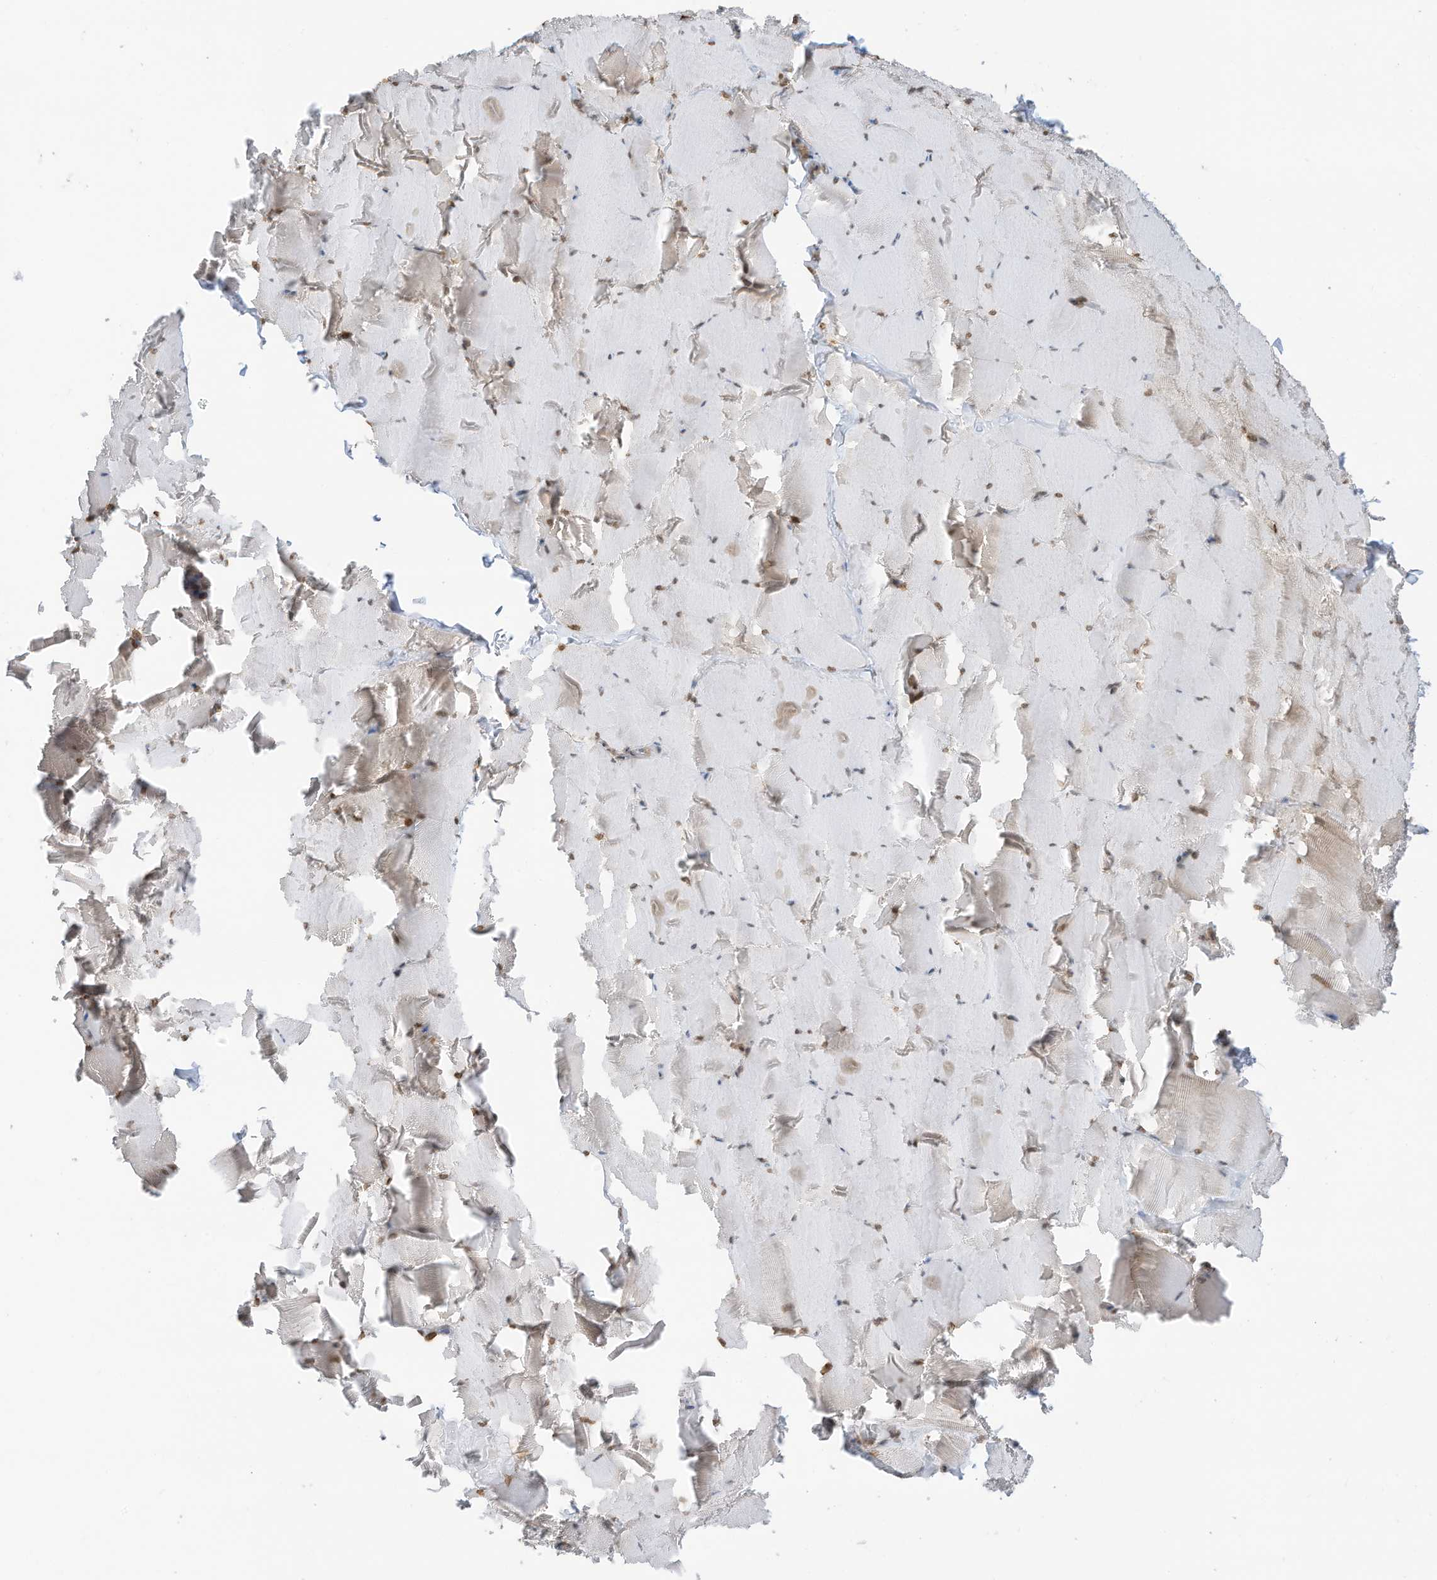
{"staining": {"intensity": "weak", "quantity": ">75%", "location": "nuclear"}, "tissue": "skeletal muscle", "cell_type": "Myocytes", "image_type": "normal", "snomed": [{"axis": "morphology", "description": "Normal tissue, NOS"}, {"axis": "topography", "description": "Skeletal muscle"}], "caption": "DAB (3,3'-diaminobenzidine) immunohistochemical staining of benign skeletal muscle displays weak nuclear protein expression in approximately >75% of myocytes.", "gene": "KPNB1", "patient": {"sex": "male", "age": 62}}